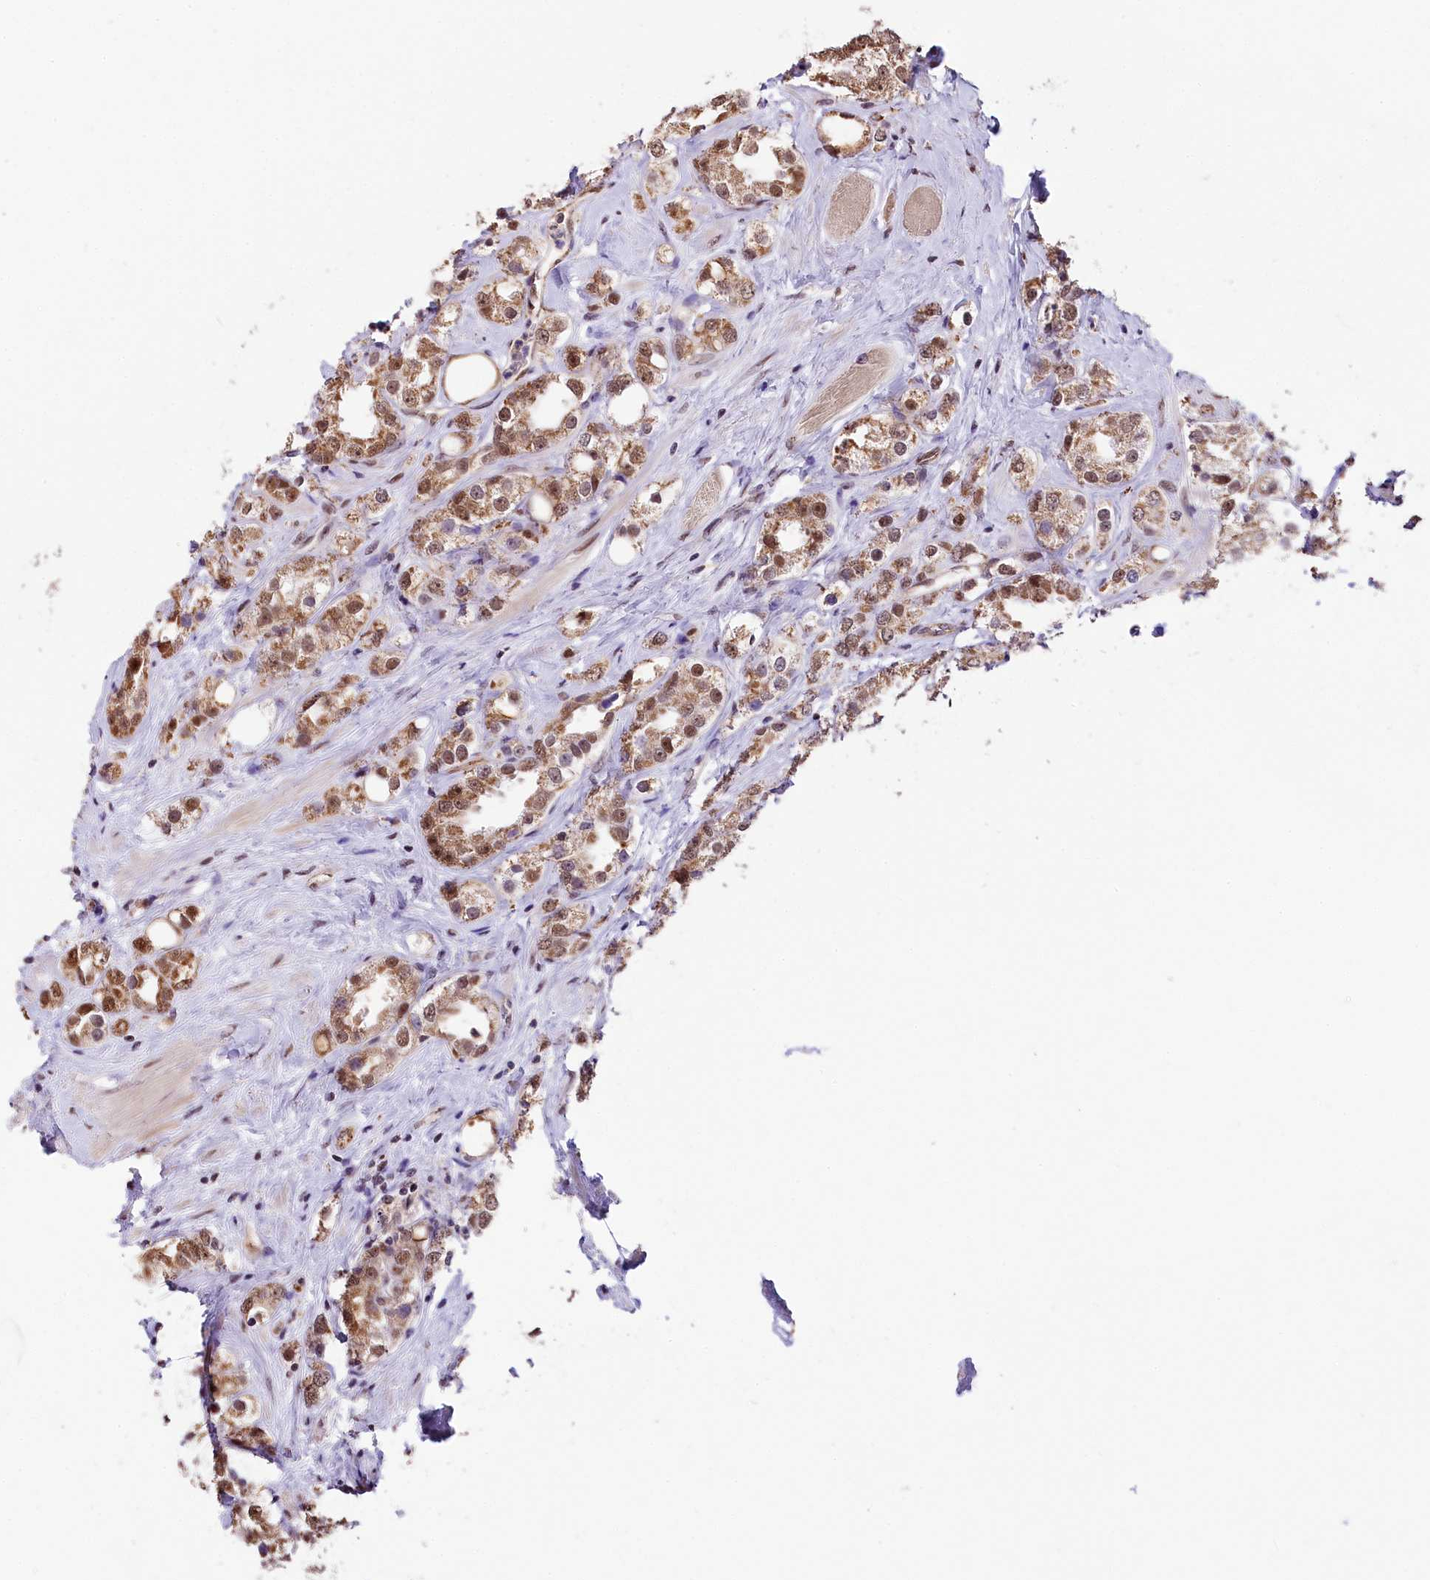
{"staining": {"intensity": "moderate", "quantity": ">75%", "location": "cytoplasmic/membranous,nuclear"}, "tissue": "prostate cancer", "cell_type": "Tumor cells", "image_type": "cancer", "snomed": [{"axis": "morphology", "description": "Adenocarcinoma, NOS"}, {"axis": "topography", "description": "Prostate"}], "caption": "IHC photomicrograph of neoplastic tissue: prostate cancer stained using immunohistochemistry exhibits medium levels of moderate protein expression localized specifically in the cytoplasmic/membranous and nuclear of tumor cells, appearing as a cytoplasmic/membranous and nuclear brown color.", "gene": "MRPL54", "patient": {"sex": "male", "age": 79}}